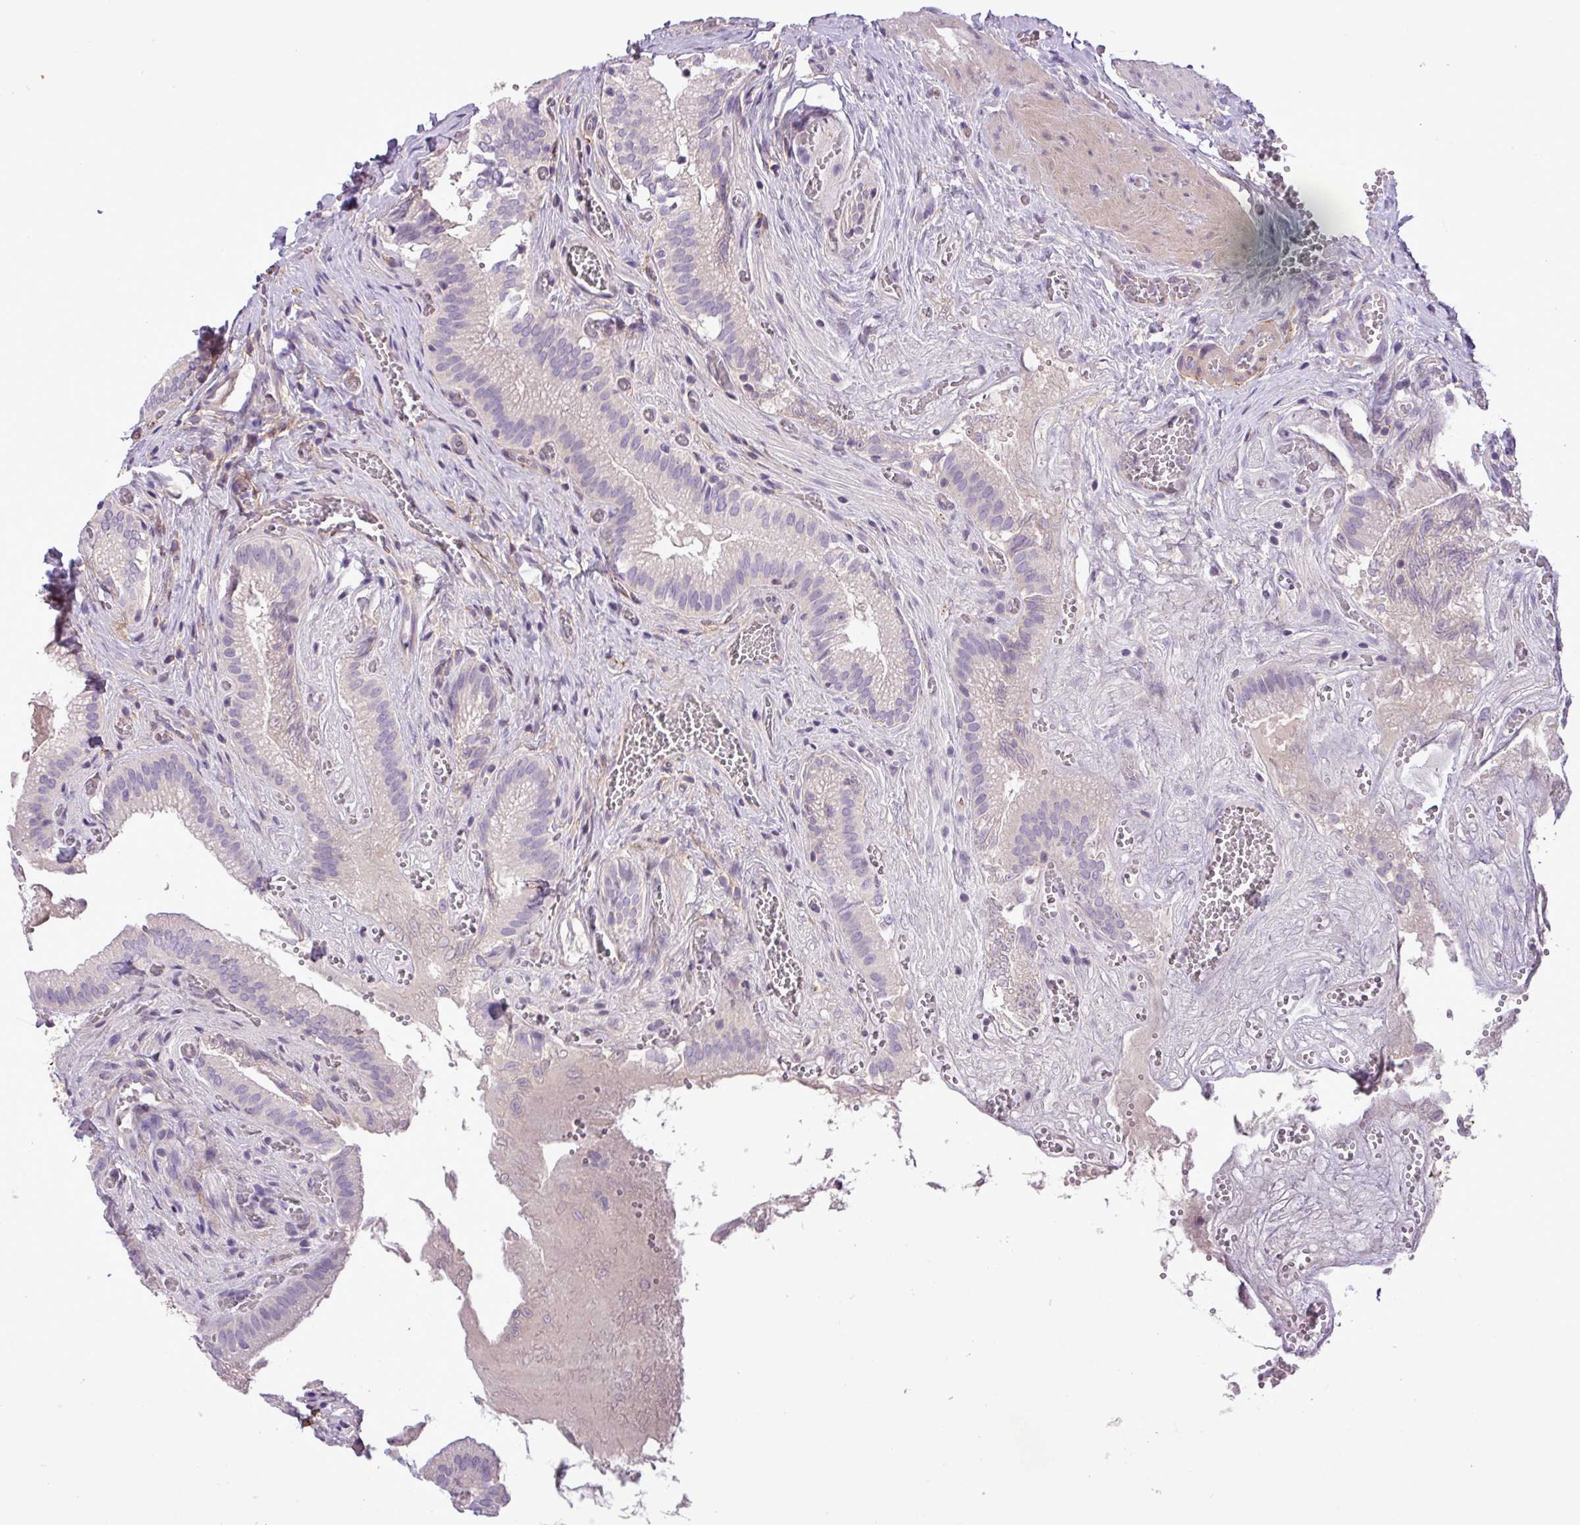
{"staining": {"intensity": "negative", "quantity": "none", "location": "none"}, "tissue": "gallbladder", "cell_type": "Glandular cells", "image_type": "normal", "snomed": [{"axis": "morphology", "description": "Normal tissue, NOS"}, {"axis": "topography", "description": "Gallbladder"}, {"axis": "topography", "description": "Peripheral nerve tissue"}], "caption": "DAB immunohistochemical staining of unremarkable gallbladder displays no significant staining in glandular cells.", "gene": "CD248", "patient": {"sex": "male", "age": 17}}